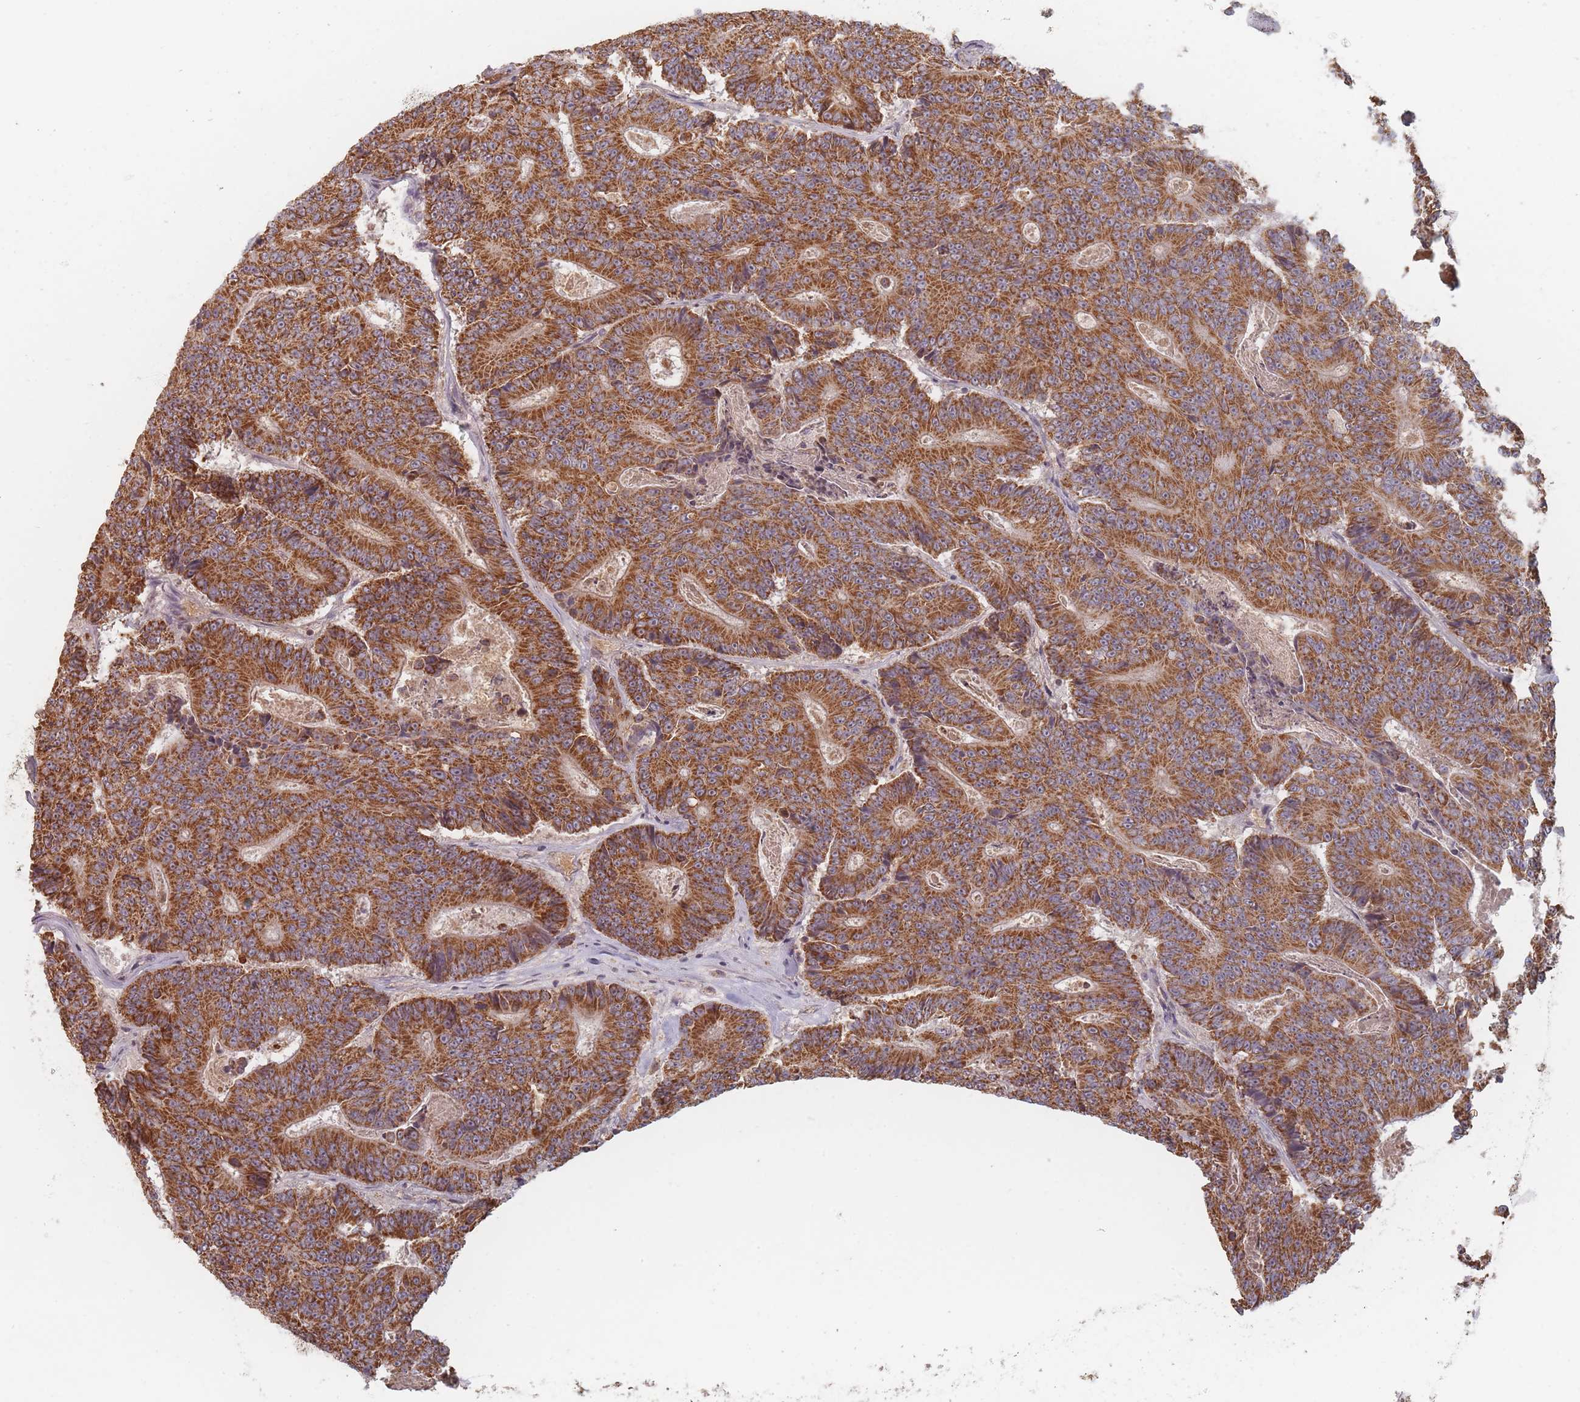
{"staining": {"intensity": "strong", "quantity": ">75%", "location": "cytoplasmic/membranous"}, "tissue": "colorectal cancer", "cell_type": "Tumor cells", "image_type": "cancer", "snomed": [{"axis": "morphology", "description": "Adenocarcinoma, NOS"}, {"axis": "topography", "description": "Colon"}], "caption": "The immunohistochemical stain labels strong cytoplasmic/membranous positivity in tumor cells of colorectal adenocarcinoma tissue.", "gene": "OR2M4", "patient": {"sex": "male", "age": 83}}